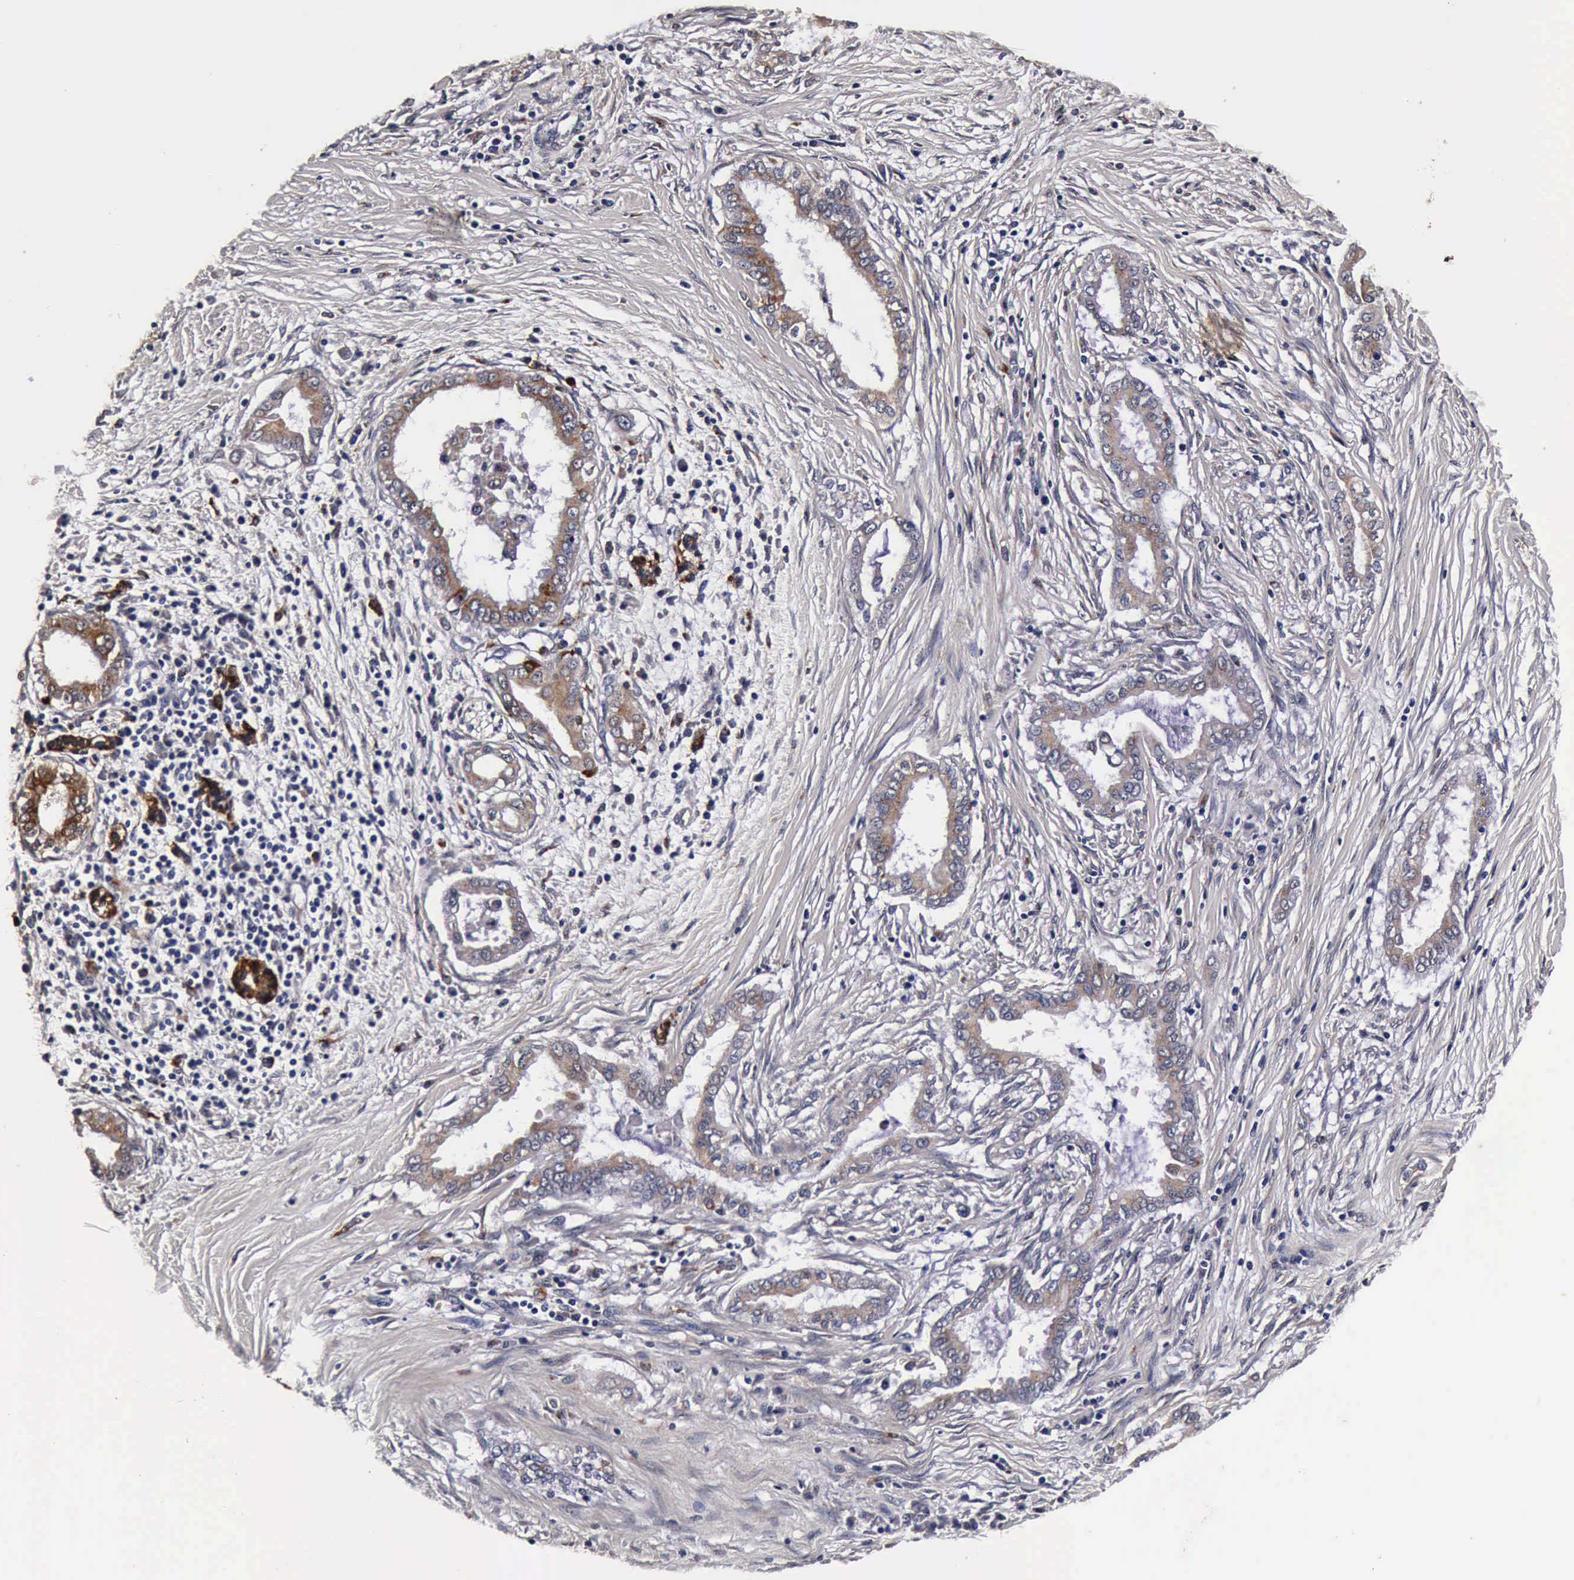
{"staining": {"intensity": "strong", "quantity": ">75%", "location": "cytoplasmic/membranous"}, "tissue": "pancreatic cancer", "cell_type": "Tumor cells", "image_type": "cancer", "snomed": [{"axis": "morphology", "description": "Adenocarcinoma, NOS"}, {"axis": "topography", "description": "Pancreas"}], "caption": "Immunohistochemistry of human pancreatic cancer reveals high levels of strong cytoplasmic/membranous staining in approximately >75% of tumor cells. Nuclei are stained in blue.", "gene": "CST3", "patient": {"sex": "female", "age": 64}}